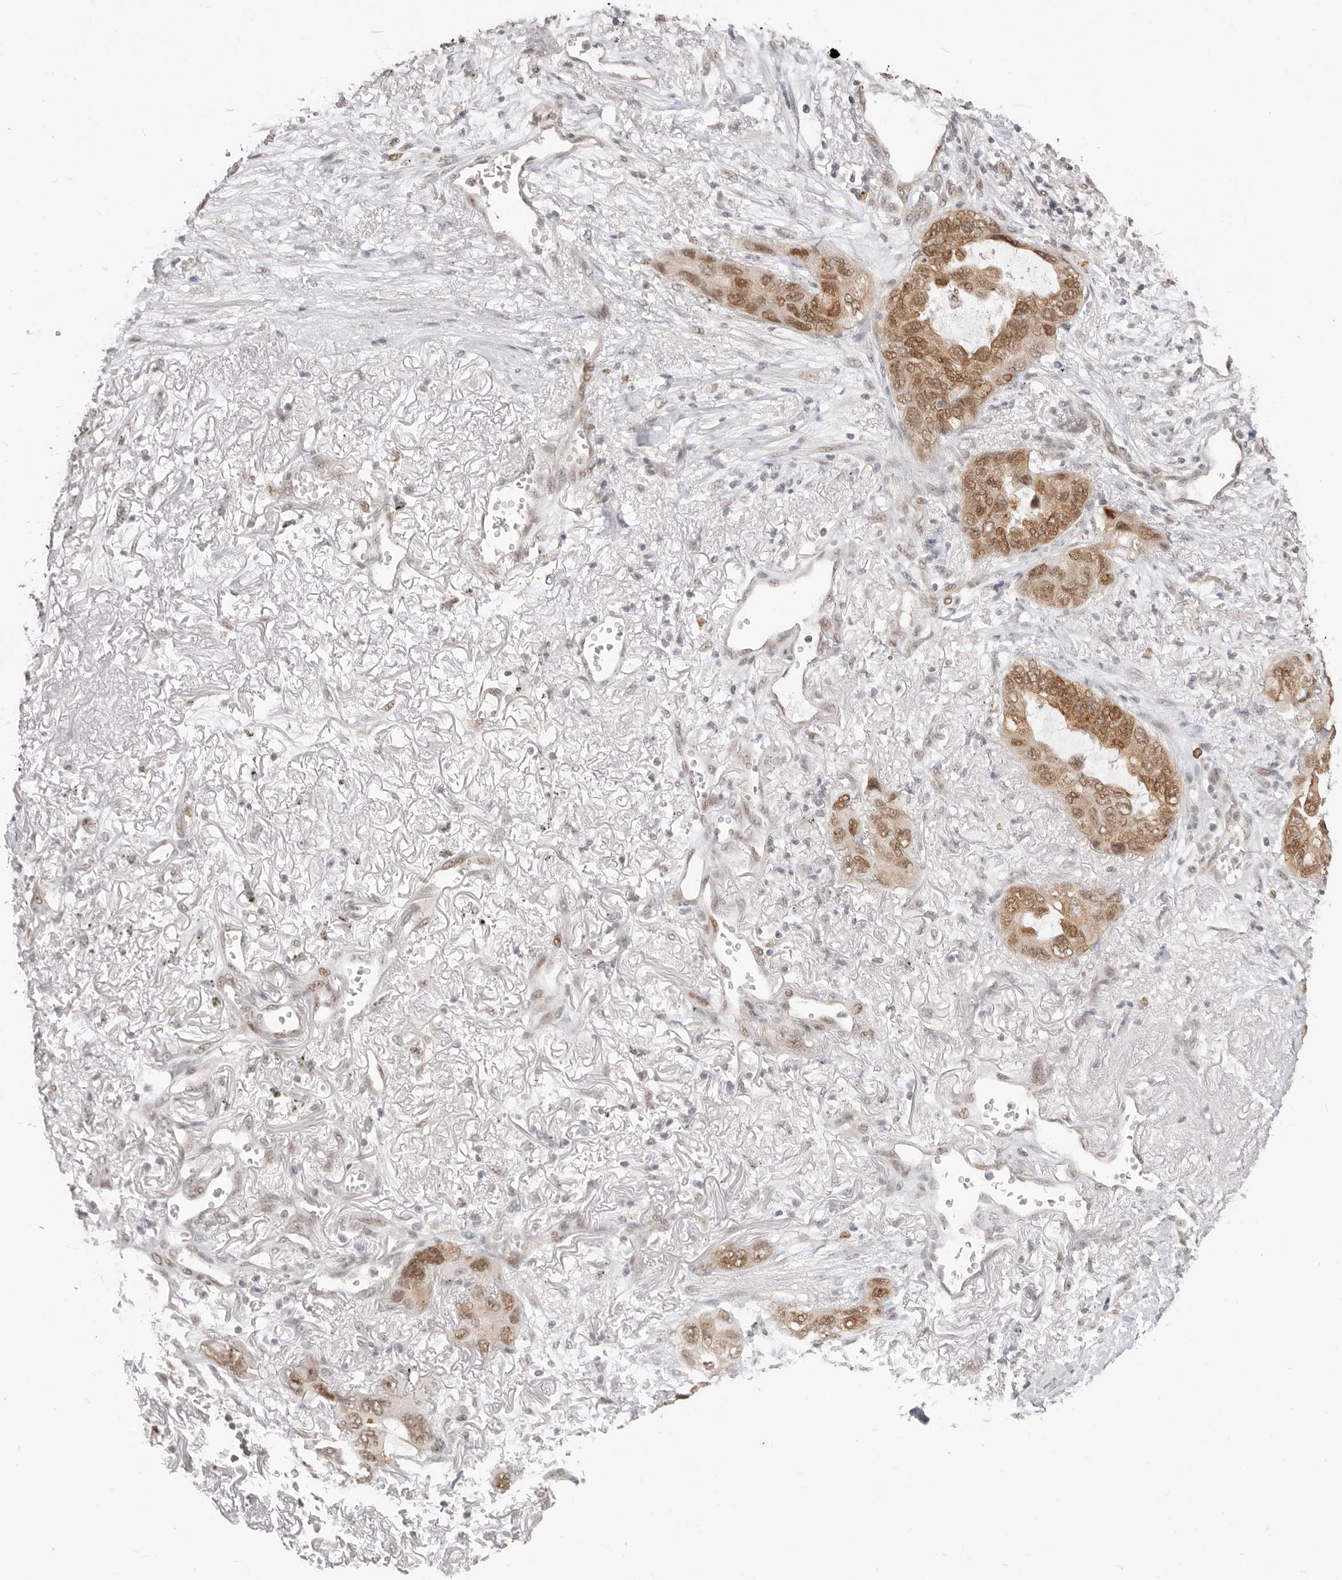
{"staining": {"intensity": "moderate", "quantity": ">75%", "location": "cytoplasmic/membranous,nuclear"}, "tissue": "lung cancer", "cell_type": "Tumor cells", "image_type": "cancer", "snomed": [{"axis": "morphology", "description": "Squamous cell carcinoma, NOS"}, {"axis": "topography", "description": "Lung"}], "caption": "A brown stain labels moderate cytoplasmic/membranous and nuclear staining of a protein in lung squamous cell carcinoma tumor cells.", "gene": "RFC2", "patient": {"sex": "female", "age": 73}}